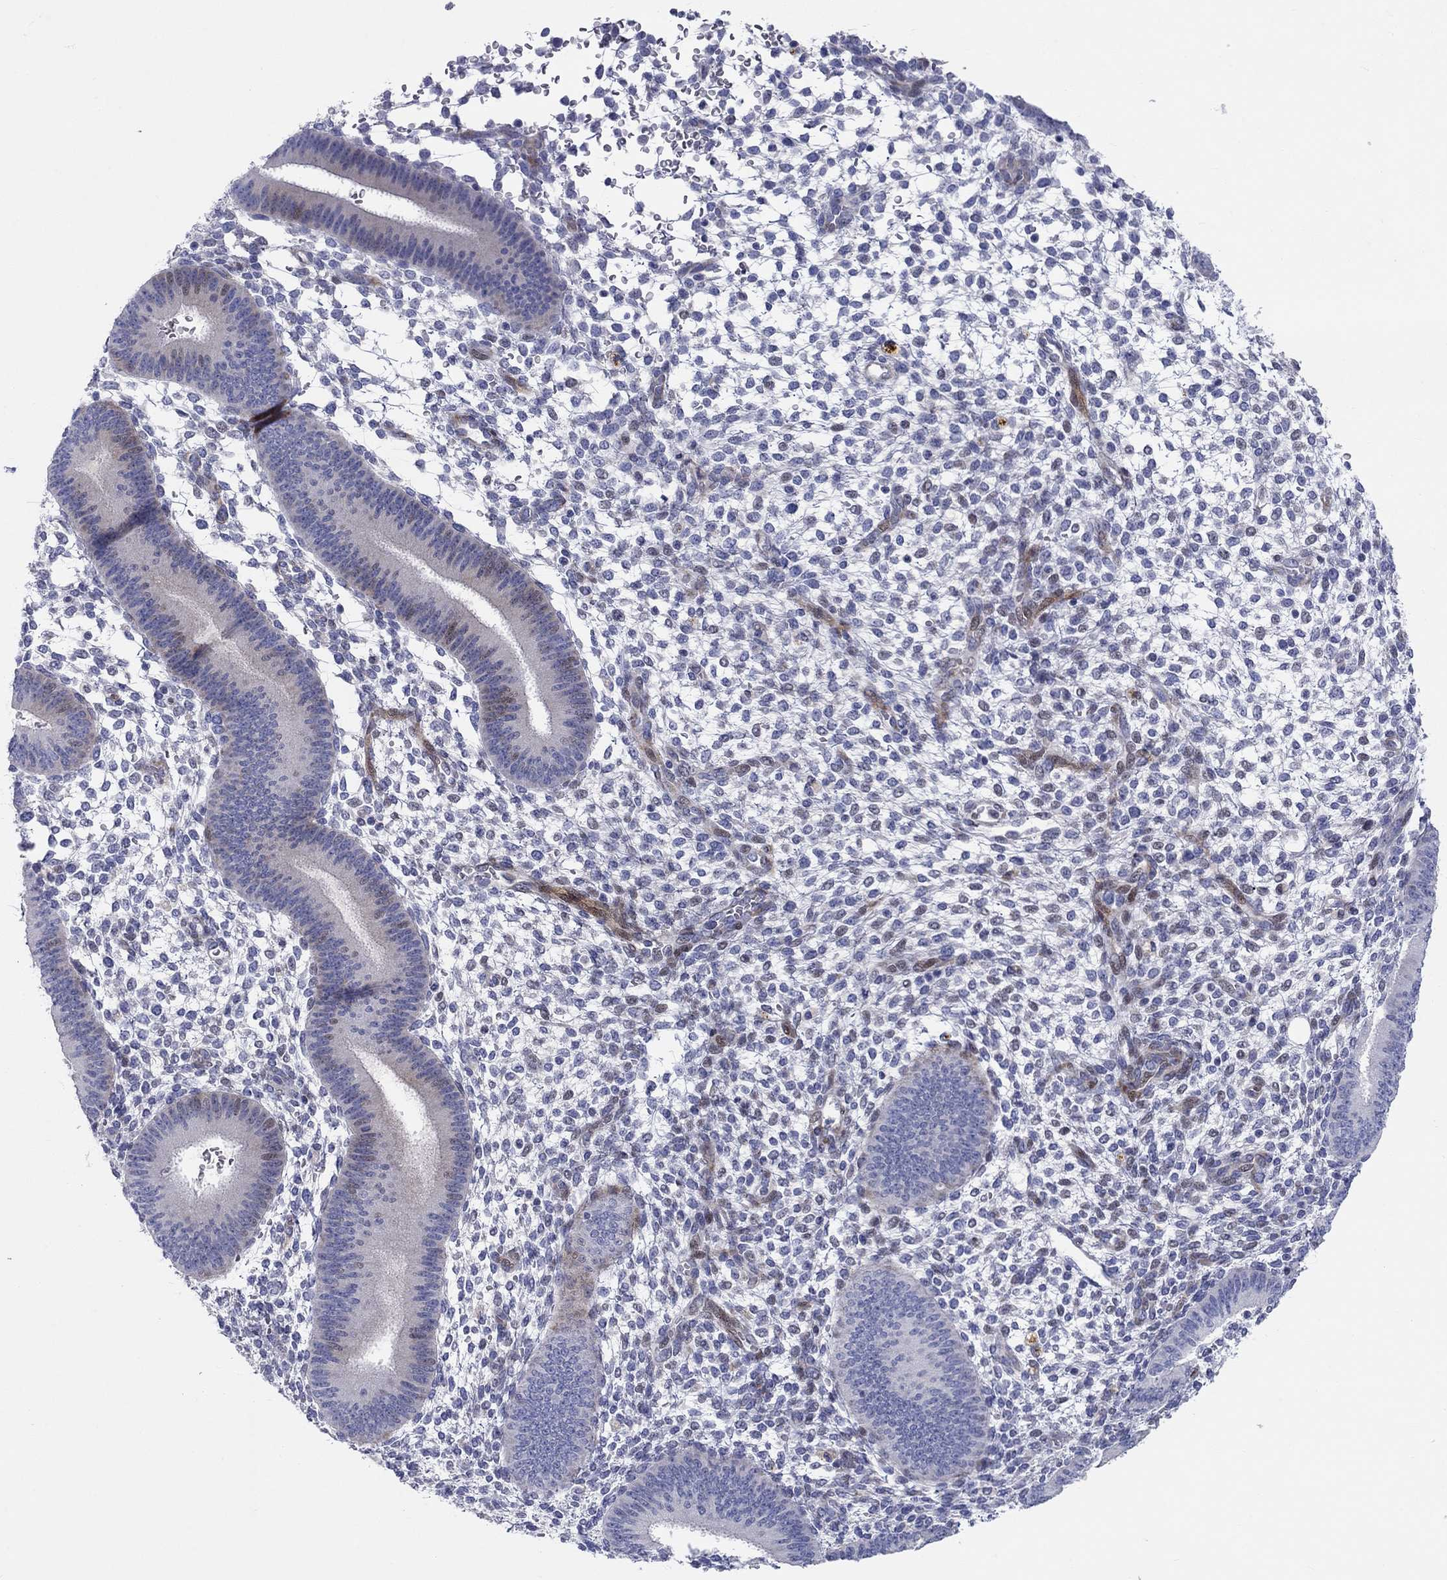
{"staining": {"intensity": "negative", "quantity": "none", "location": "none"}, "tissue": "endometrium", "cell_type": "Cells in endometrial stroma", "image_type": "normal", "snomed": [{"axis": "morphology", "description": "Normal tissue, NOS"}, {"axis": "topography", "description": "Endometrium"}], "caption": "Immunohistochemistry micrograph of normal endometrium: endometrium stained with DAB (3,3'-diaminobenzidine) reveals no significant protein expression in cells in endometrial stroma. Nuclei are stained in blue.", "gene": "ARHGAP36", "patient": {"sex": "female", "age": 39}}